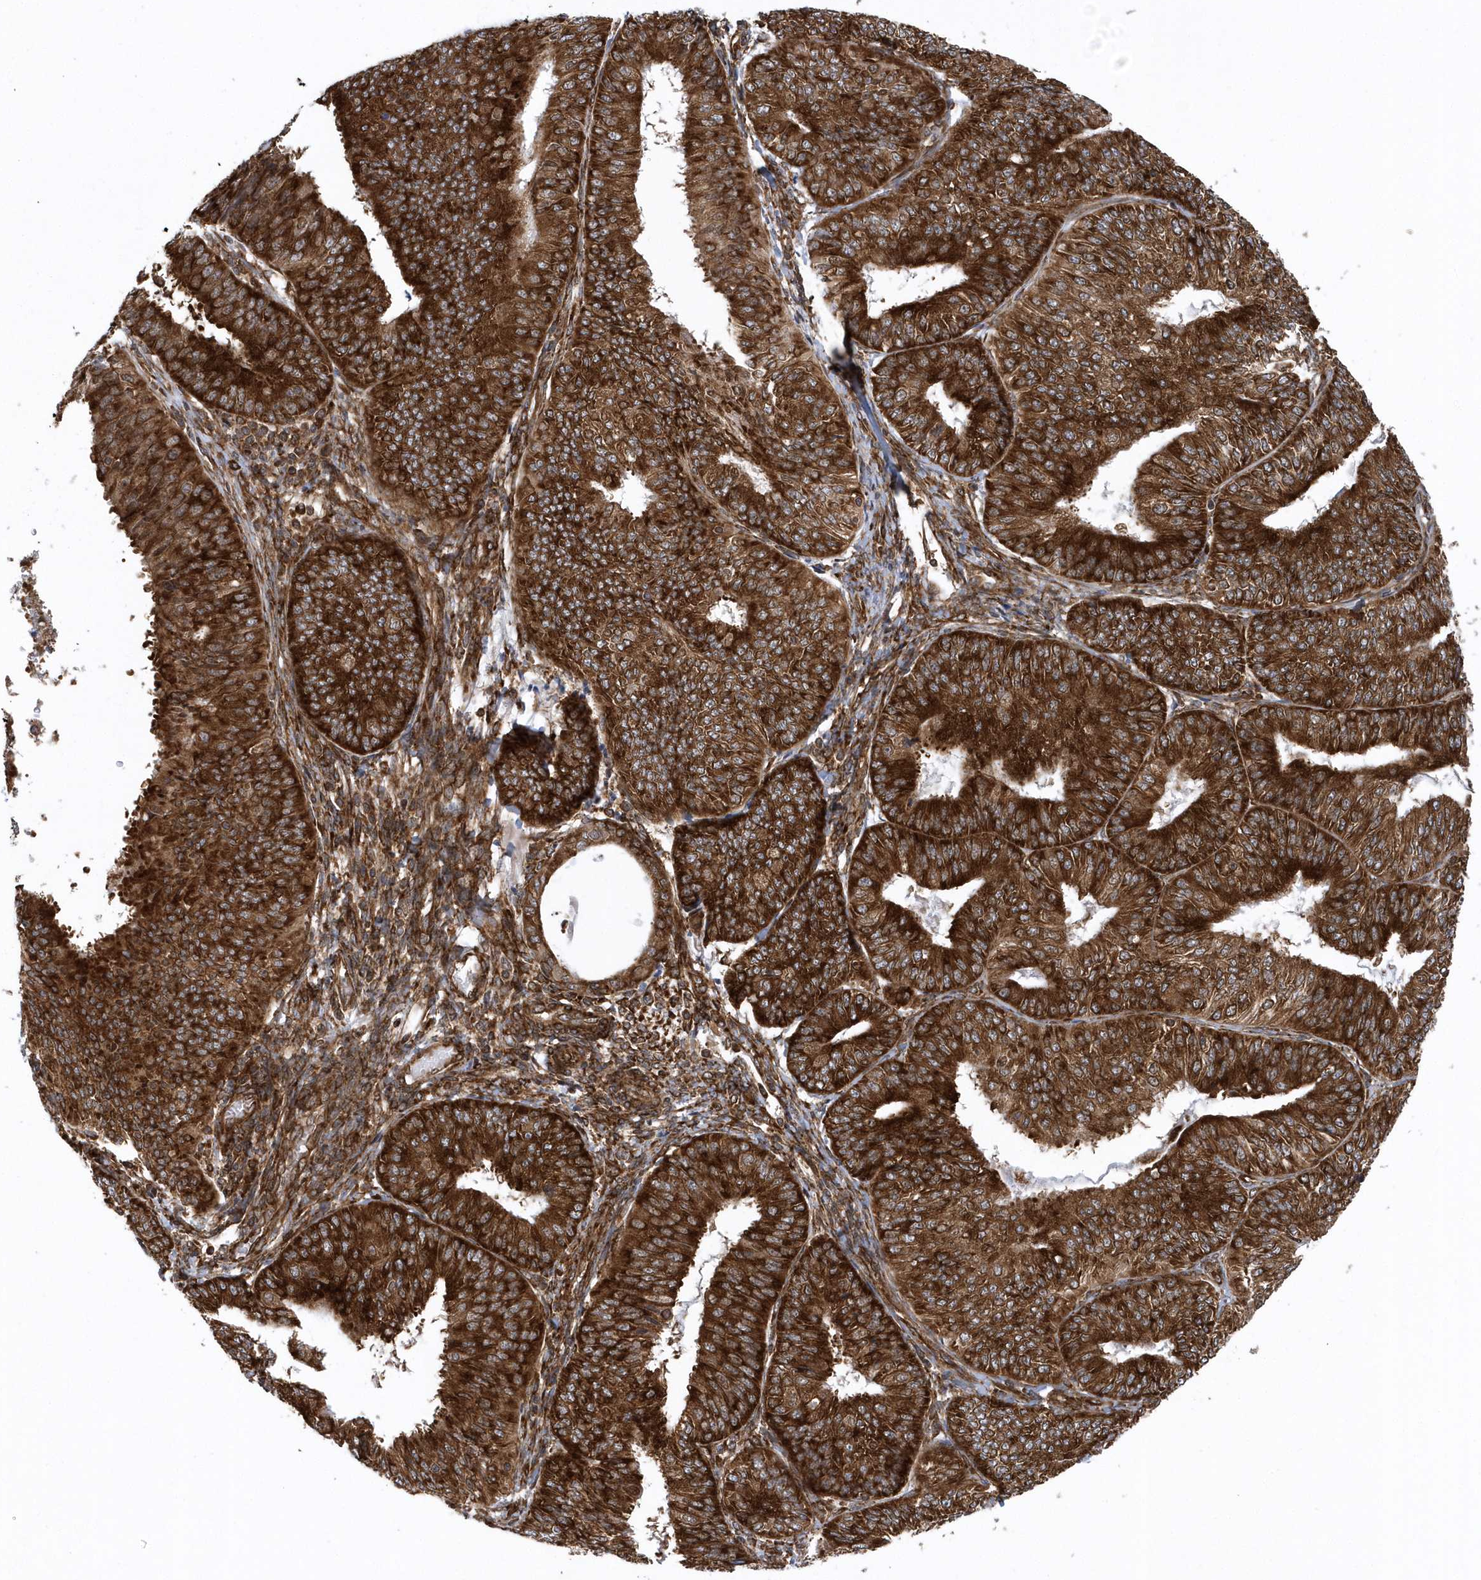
{"staining": {"intensity": "strong", "quantity": ">75%", "location": "cytoplasmic/membranous"}, "tissue": "endometrial cancer", "cell_type": "Tumor cells", "image_type": "cancer", "snomed": [{"axis": "morphology", "description": "Adenocarcinoma, NOS"}, {"axis": "topography", "description": "Endometrium"}], "caption": "Immunohistochemical staining of endometrial cancer (adenocarcinoma) reveals high levels of strong cytoplasmic/membranous staining in about >75% of tumor cells. The protein is shown in brown color, while the nuclei are stained blue.", "gene": "PHF1", "patient": {"sex": "female", "age": 58}}